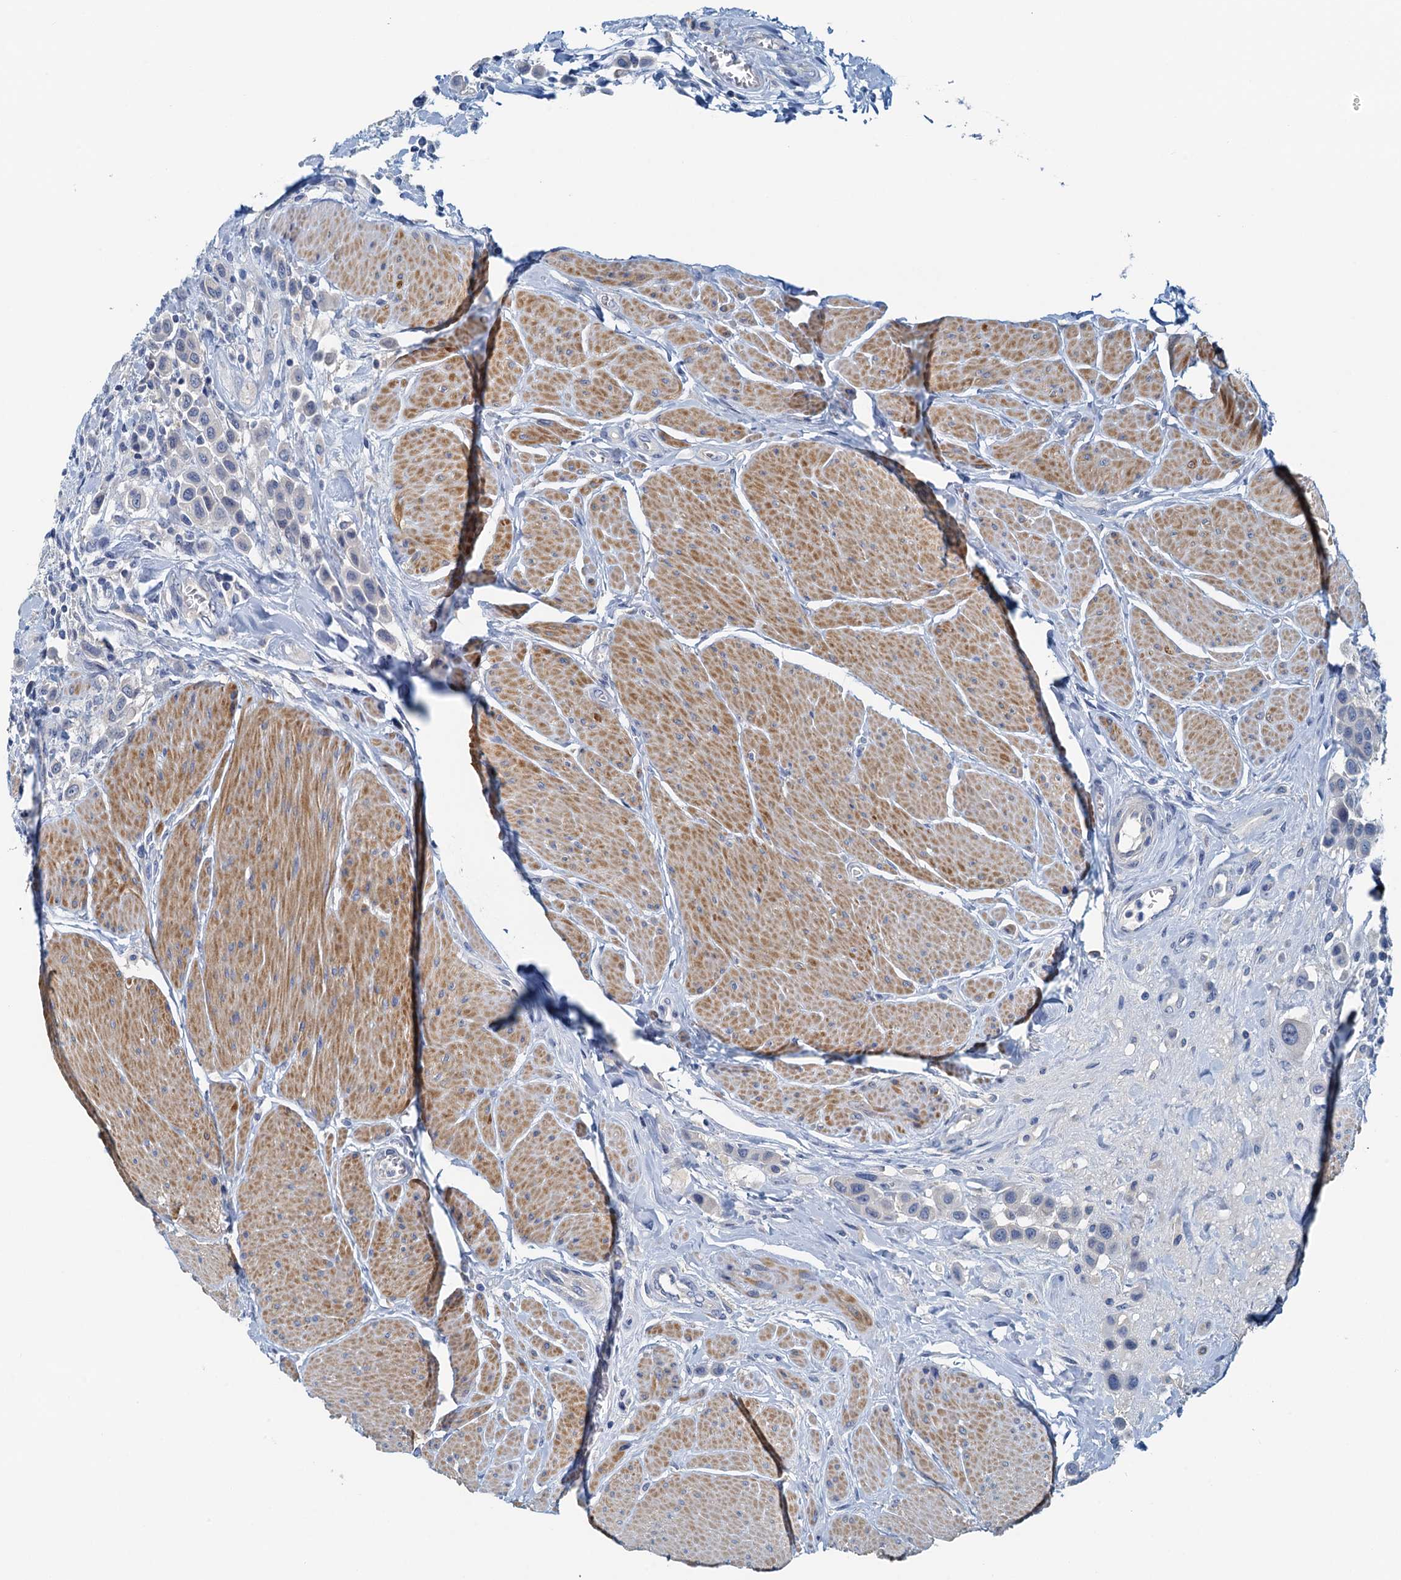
{"staining": {"intensity": "negative", "quantity": "none", "location": "none"}, "tissue": "urothelial cancer", "cell_type": "Tumor cells", "image_type": "cancer", "snomed": [{"axis": "morphology", "description": "Urothelial carcinoma, High grade"}, {"axis": "topography", "description": "Urinary bladder"}], "caption": "Histopathology image shows no protein expression in tumor cells of urothelial carcinoma (high-grade) tissue.", "gene": "DTD1", "patient": {"sex": "male", "age": 50}}